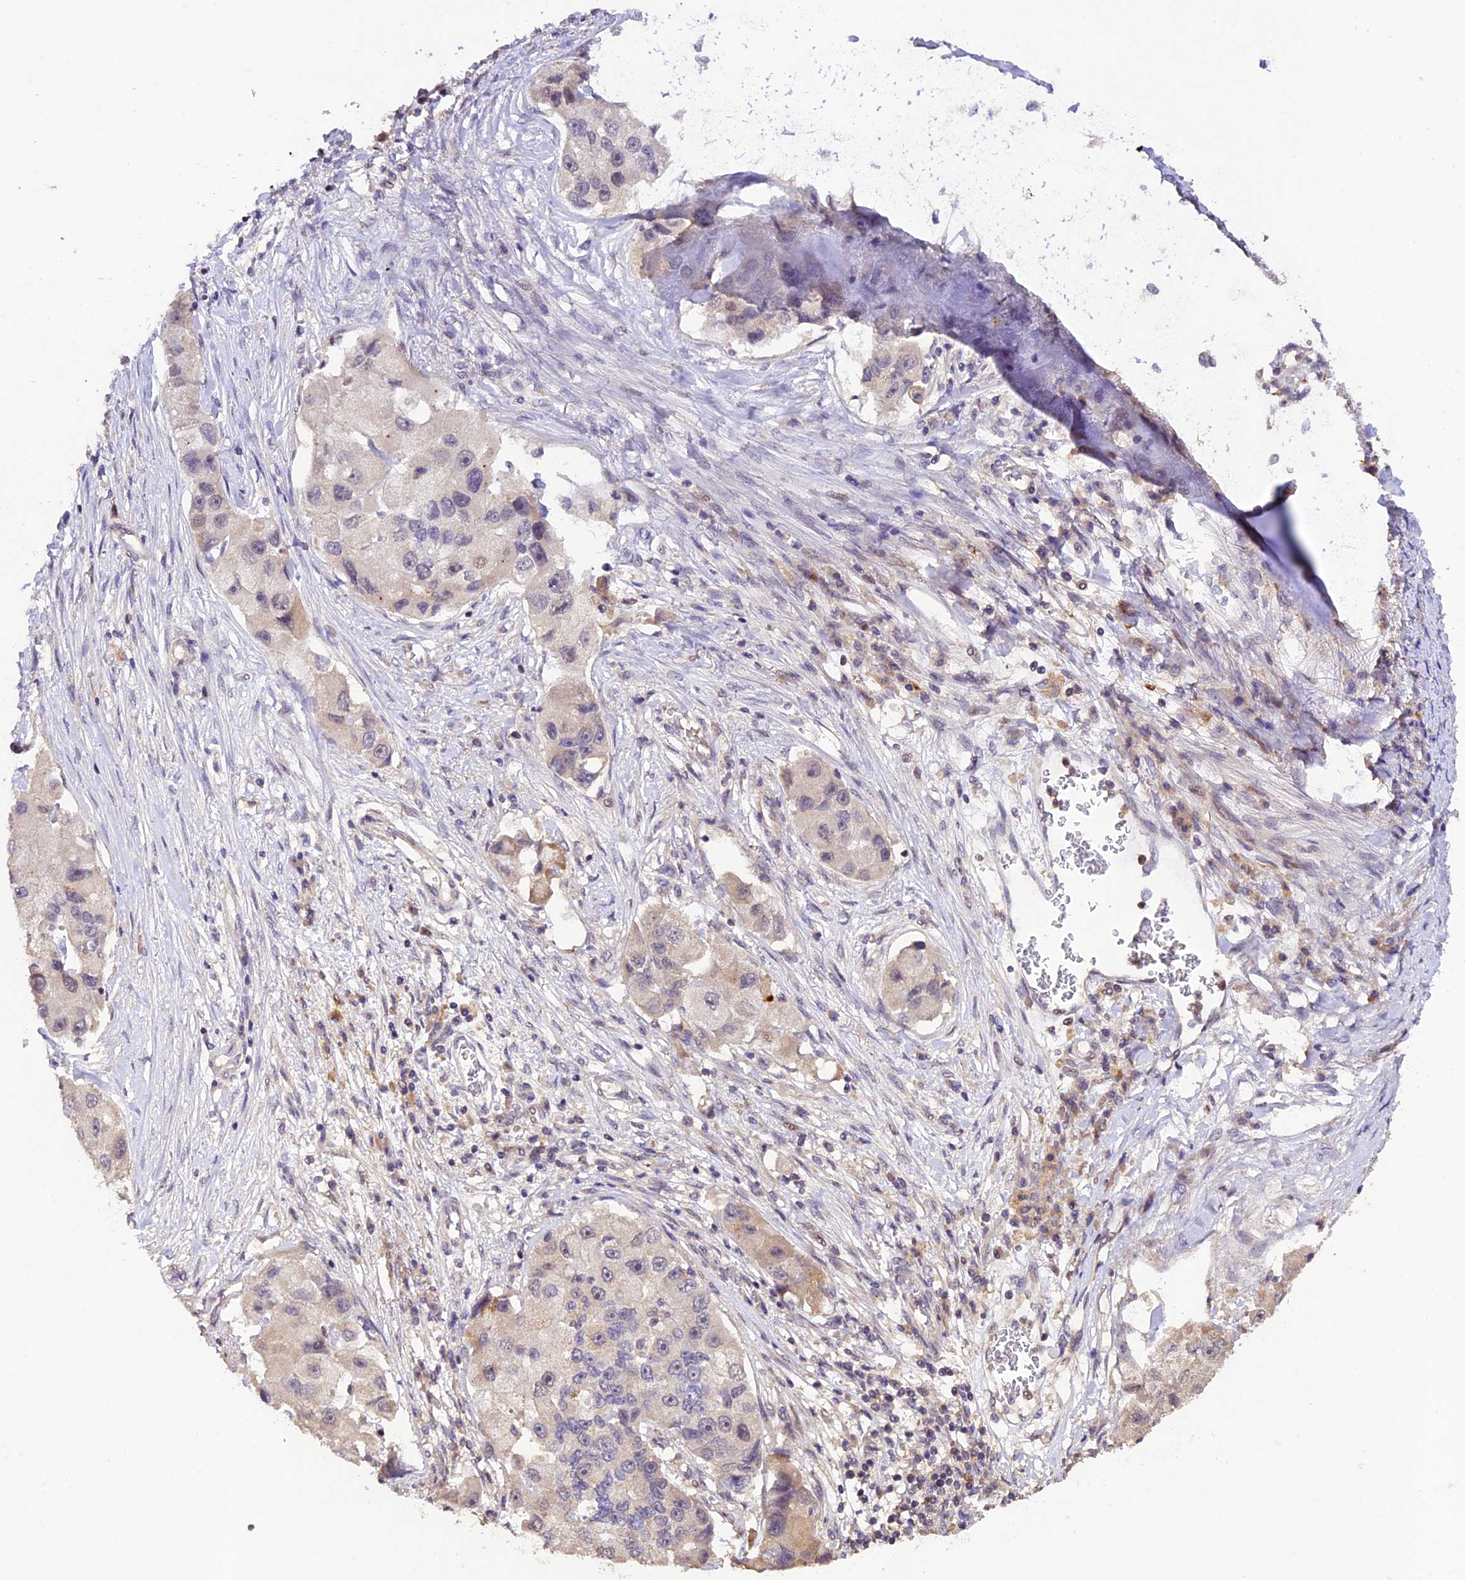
{"staining": {"intensity": "weak", "quantity": "<25%", "location": "cytoplasmic/membranous"}, "tissue": "lung cancer", "cell_type": "Tumor cells", "image_type": "cancer", "snomed": [{"axis": "morphology", "description": "Adenocarcinoma, NOS"}, {"axis": "topography", "description": "Lung"}], "caption": "Lung cancer (adenocarcinoma) was stained to show a protein in brown. There is no significant expression in tumor cells.", "gene": "DGKH", "patient": {"sex": "female", "age": 54}}